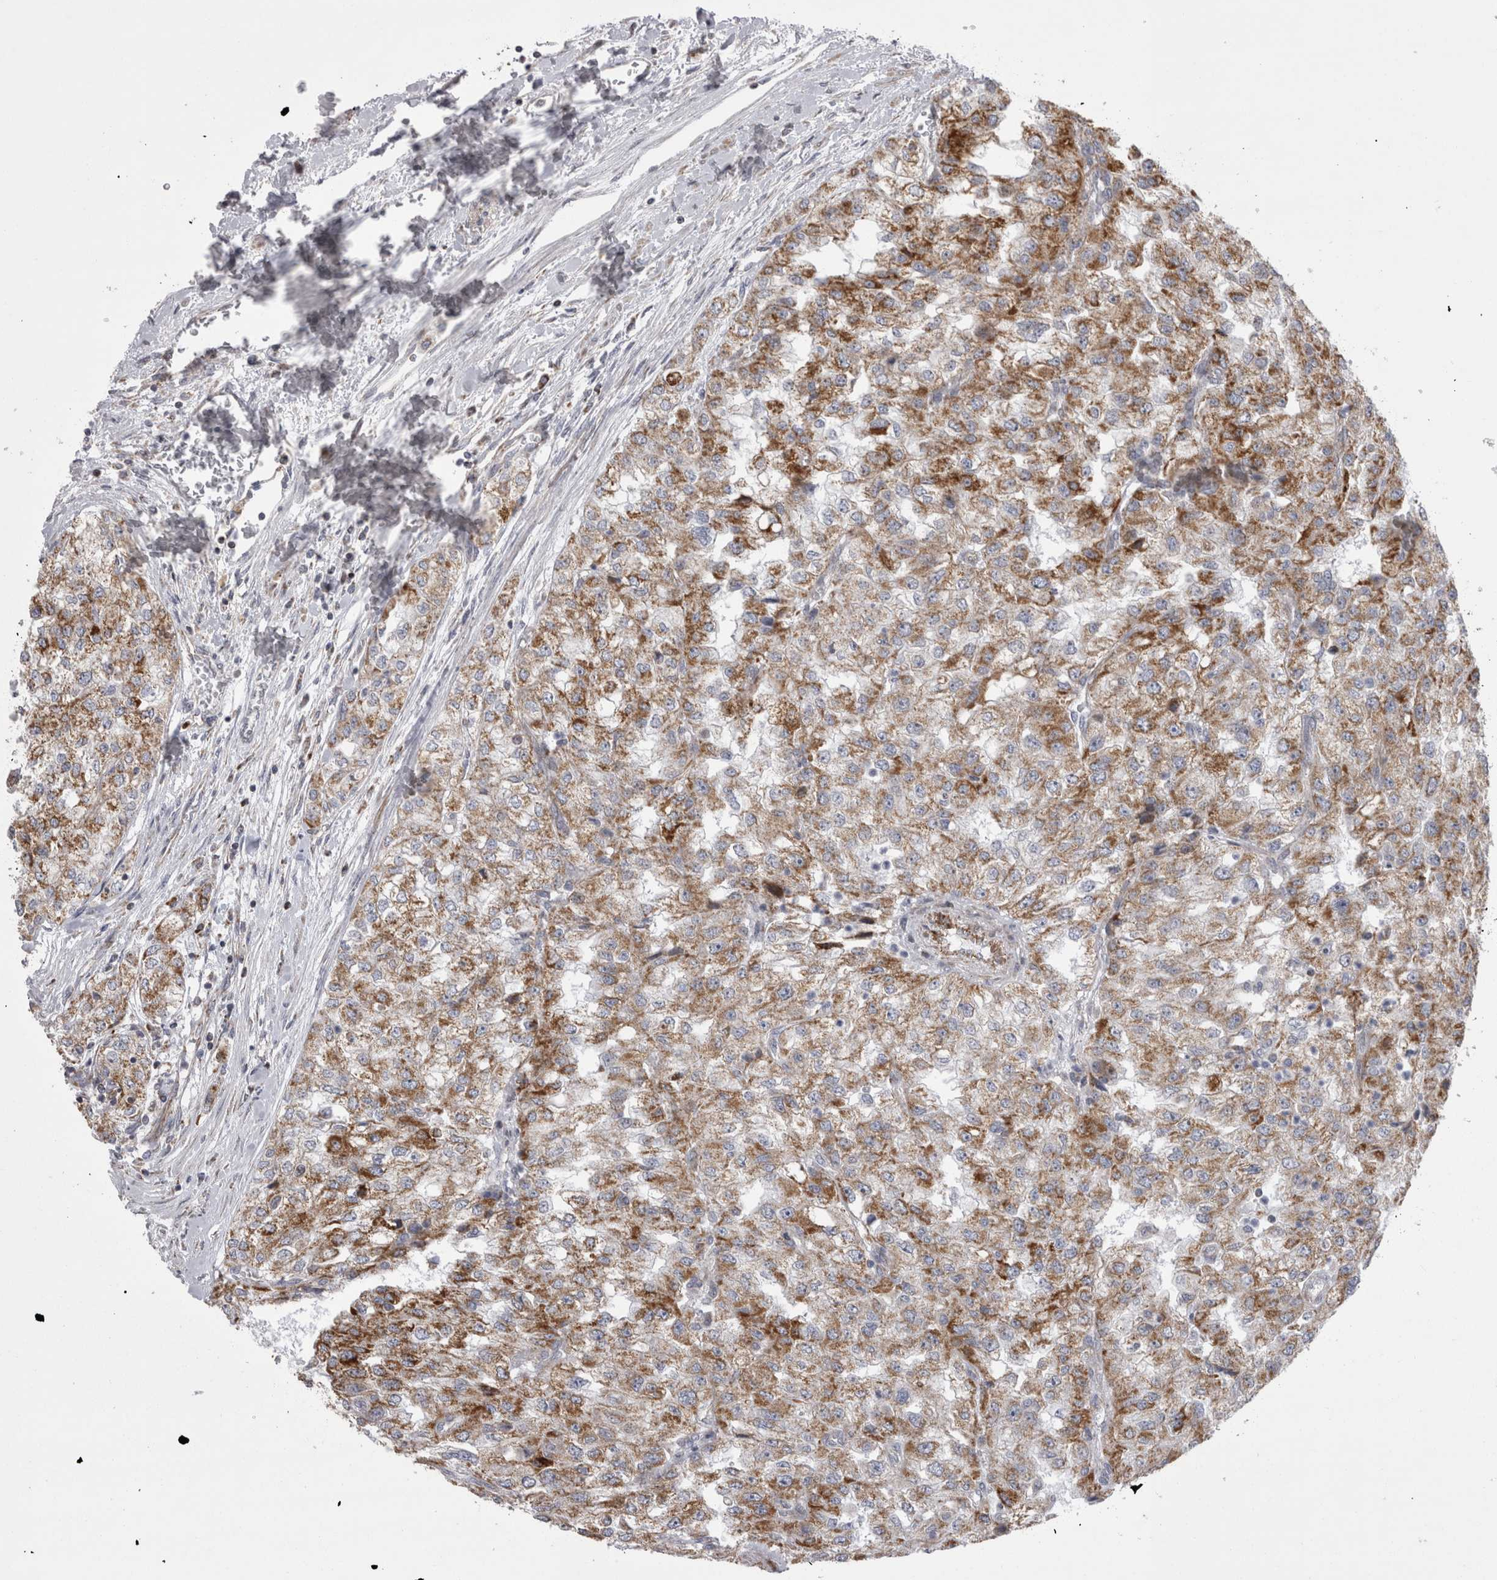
{"staining": {"intensity": "moderate", "quantity": ">75%", "location": "cytoplasmic/membranous"}, "tissue": "renal cancer", "cell_type": "Tumor cells", "image_type": "cancer", "snomed": [{"axis": "morphology", "description": "Adenocarcinoma, NOS"}, {"axis": "topography", "description": "Kidney"}], "caption": "Immunohistochemical staining of renal cancer reveals medium levels of moderate cytoplasmic/membranous staining in about >75% of tumor cells.", "gene": "TSPOAP1", "patient": {"sex": "female", "age": 54}}